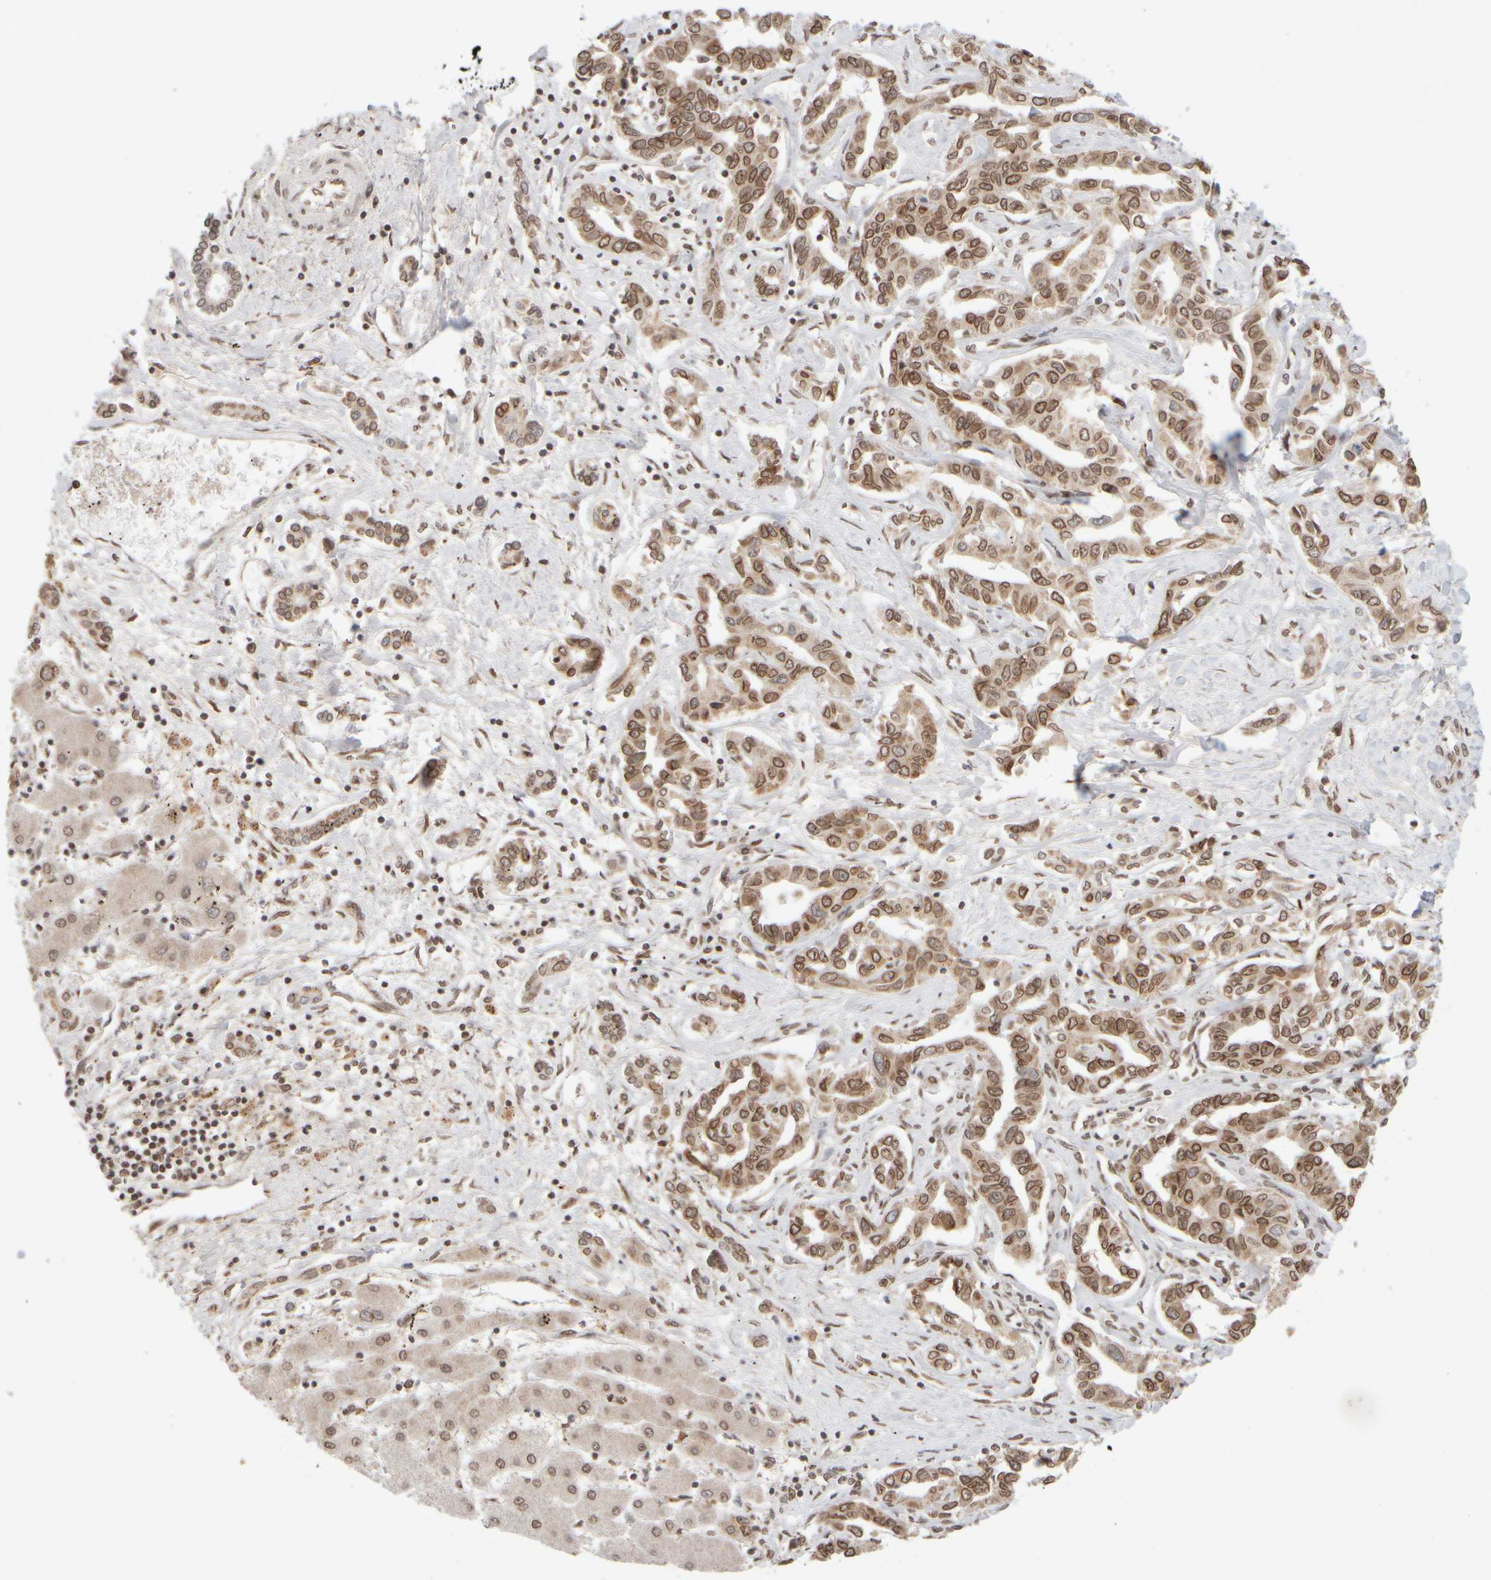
{"staining": {"intensity": "moderate", "quantity": ">75%", "location": "cytoplasmic/membranous,nuclear"}, "tissue": "liver cancer", "cell_type": "Tumor cells", "image_type": "cancer", "snomed": [{"axis": "morphology", "description": "Cholangiocarcinoma"}, {"axis": "topography", "description": "Liver"}], "caption": "Immunohistochemistry (IHC) micrograph of liver cancer stained for a protein (brown), which shows medium levels of moderate cytoplasmic/membranous and nuclear staining in about >75% of tumor cells.", "gene": "ZC3HC1", "patient": {"sex": "male", "age": 59}}